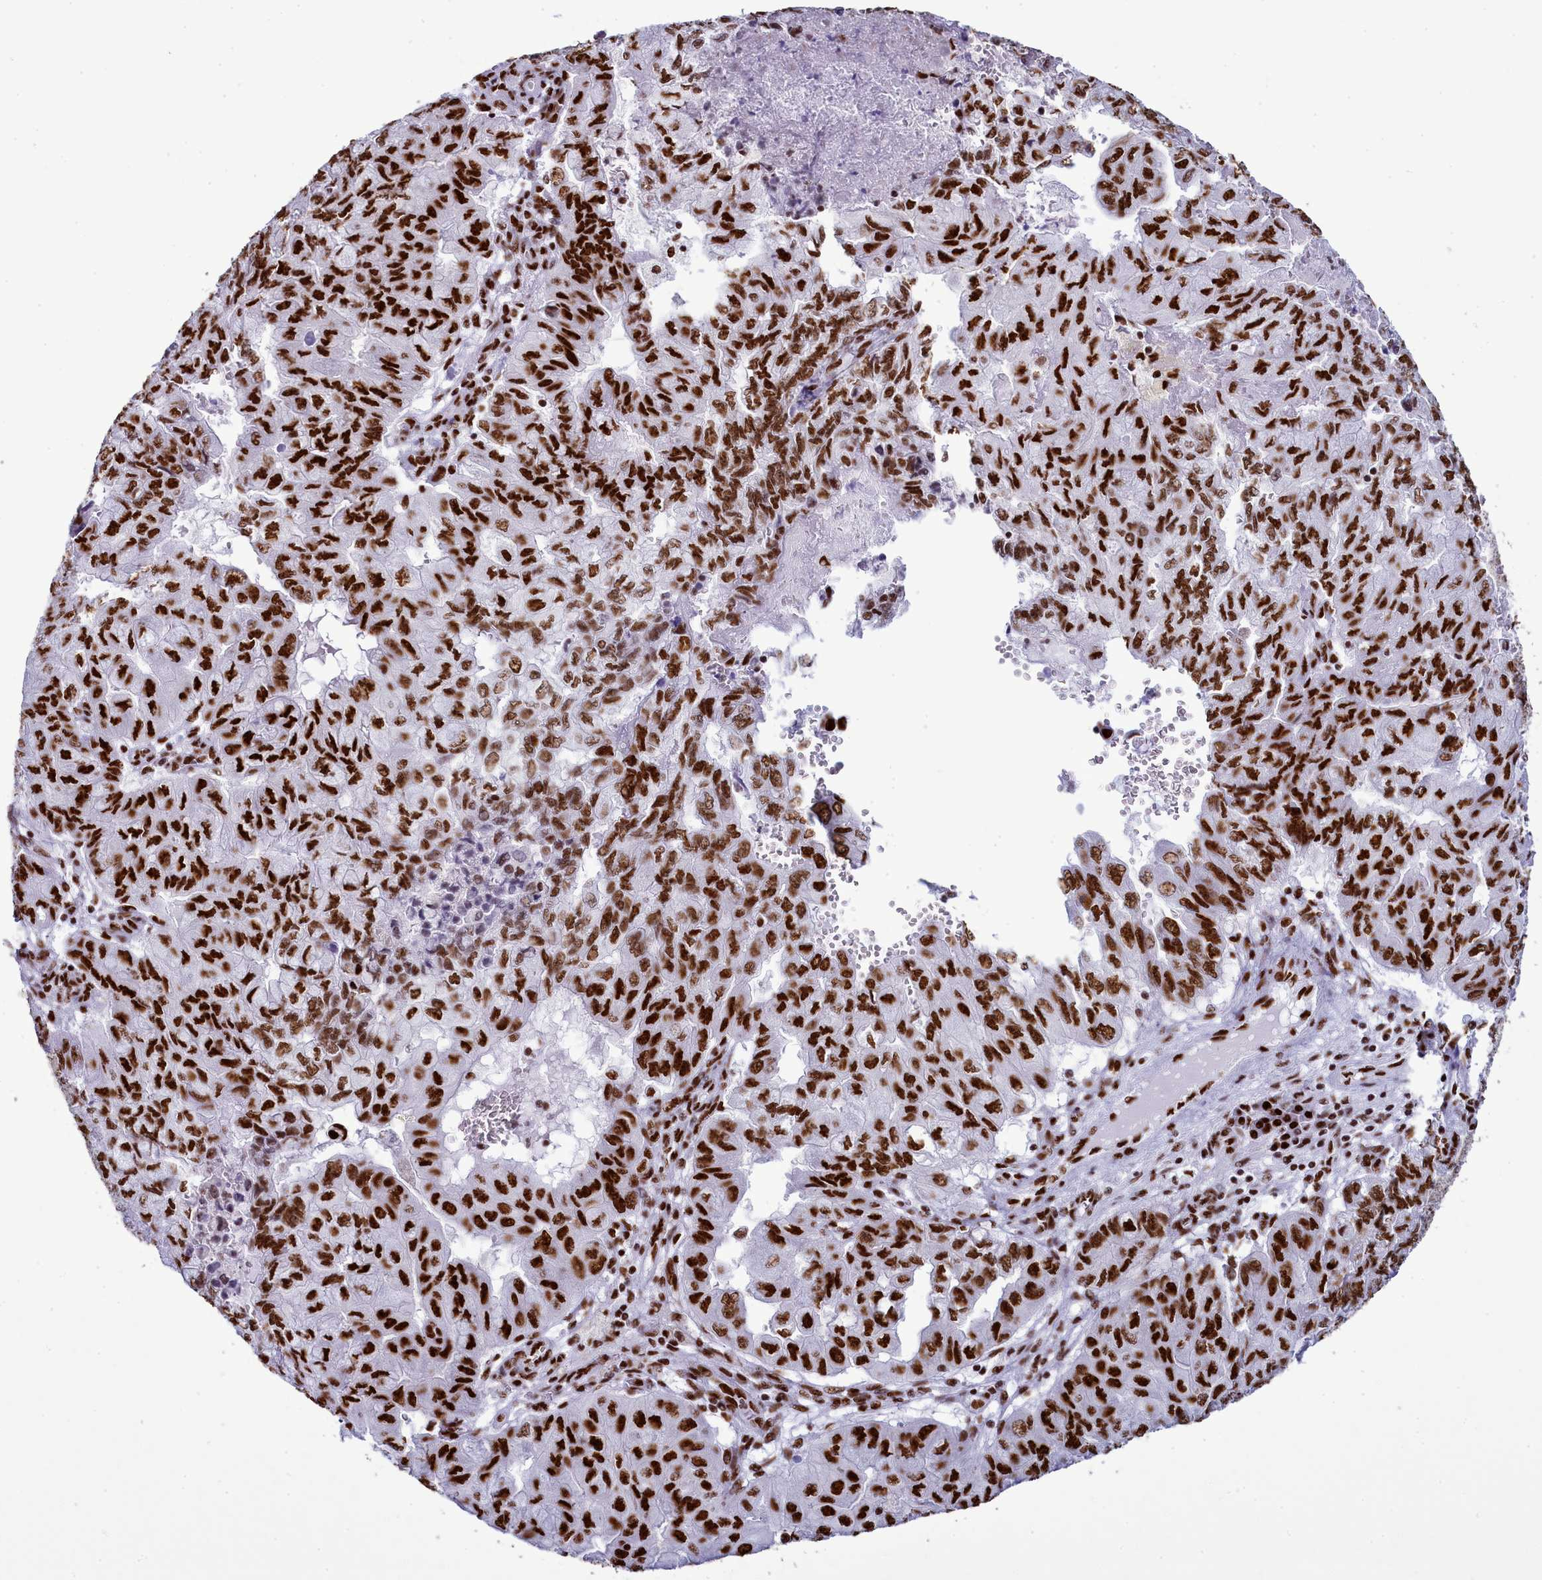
{"staining": {"intensity": "strong", "quantity": ">75%", "location": "nuclear"}, "tissue": "pancreatic cancer", "cell_type": "Tumor cells", "image_type": "cancer", "snomed": [{"axis": "morphology", "description": "Adenocarcinoma, NOS"}, {"axis": "topography", "description": "Pancreas"}], "caption": "Protein staining shows strong nuclear expression in approximately >75% of tumor cells in pancreatic cancer (adenocarcinoma). Immunohistochemistry (ihc) stains the protein in brown and the nuclei are stained blue.", "gene": "RALY", "patient": {"sex": "male", "age": 51}}